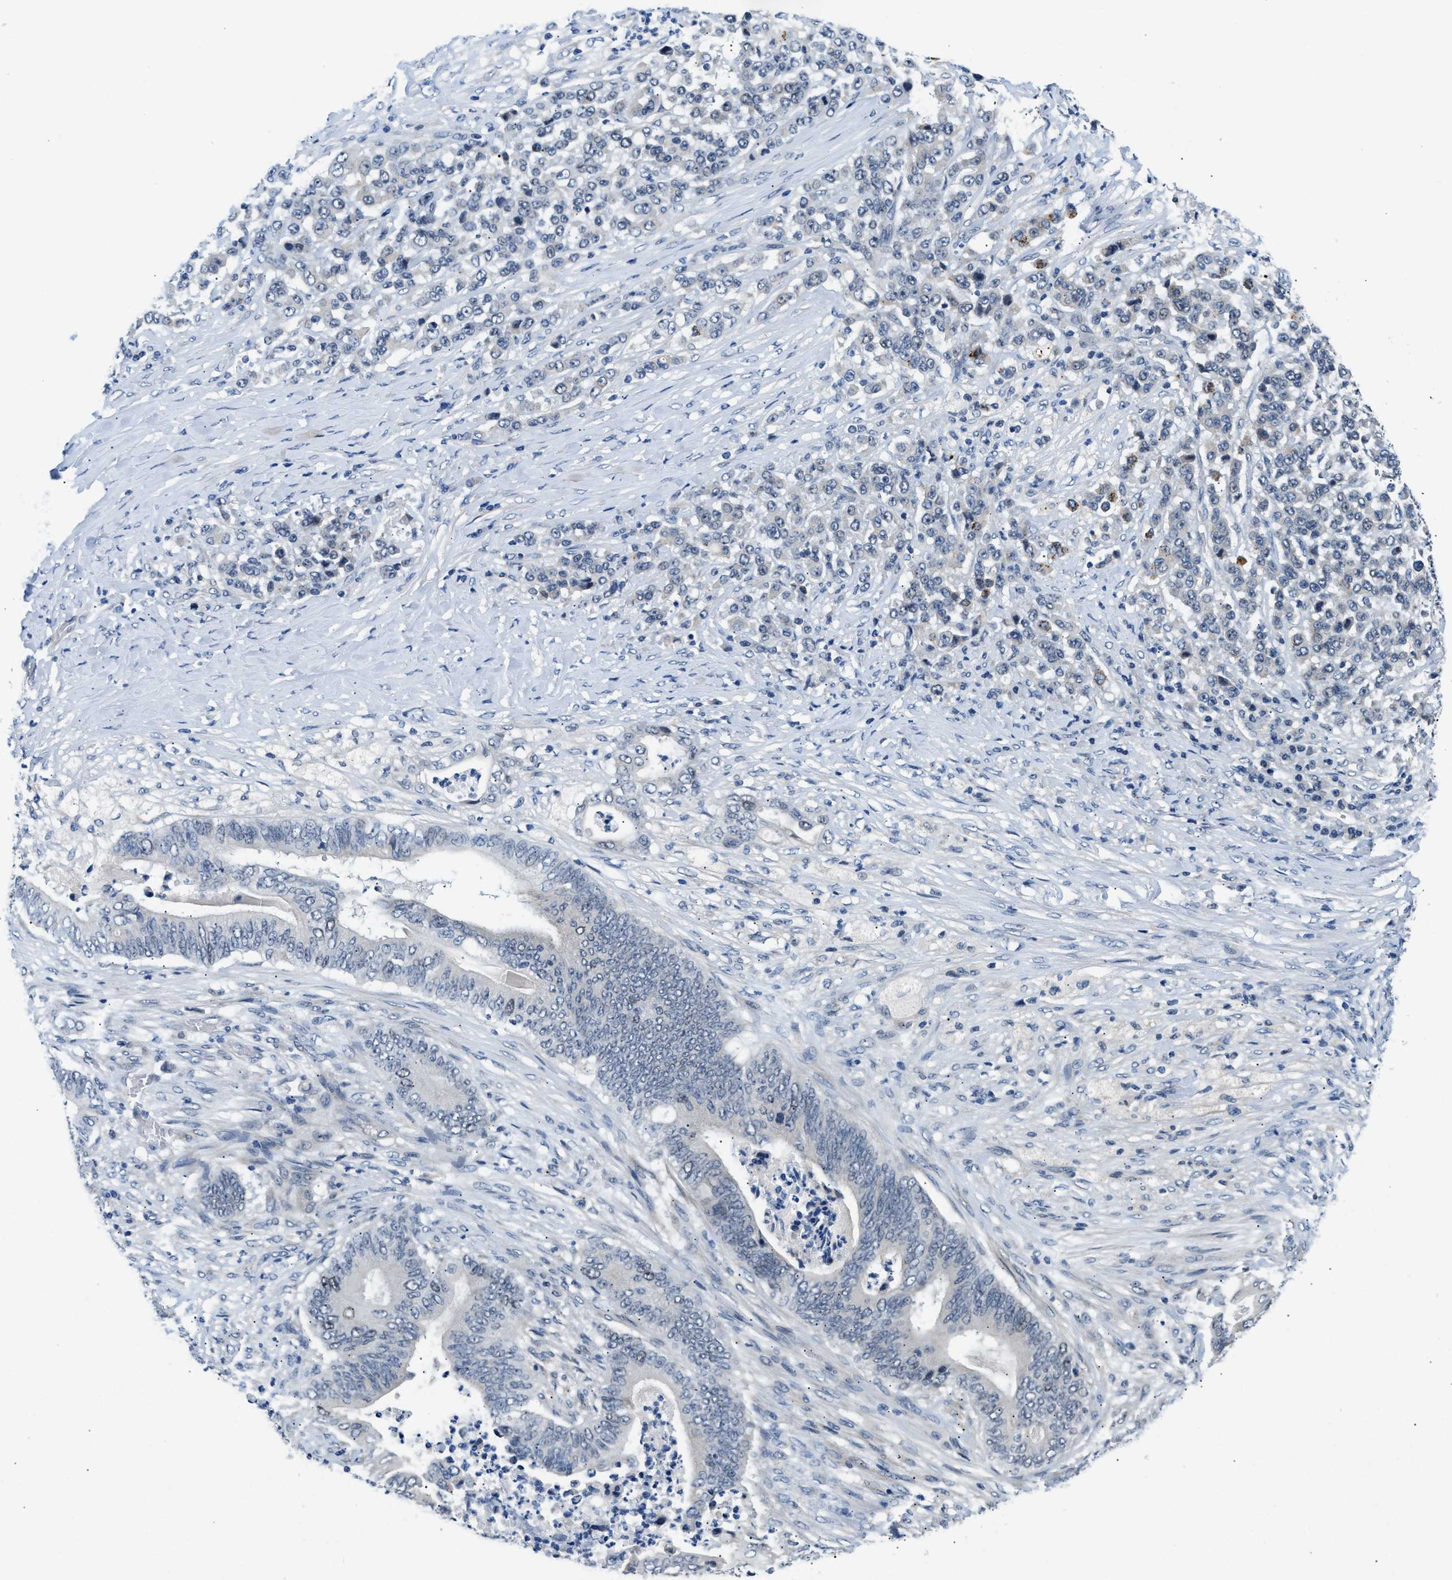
{"staining": {"intensity": "negative", "quantity": "none", "location": "none"}, "tissue": "stomach cancer", "cell_type": "Tumor cells", "image_type": "cancer", "snomed": [{"axis": "morphology", "description": "Adenocarcinoma, NOS"}, {"axis": "topography", "description": "Stomach"}], "caption": "Adenocarcinoma (stomach) was stained to show a protein in brown. There is no significant expression in tumor cells.", "gene": "CLGN", "patient": {"sex": "female", "age": 73}}